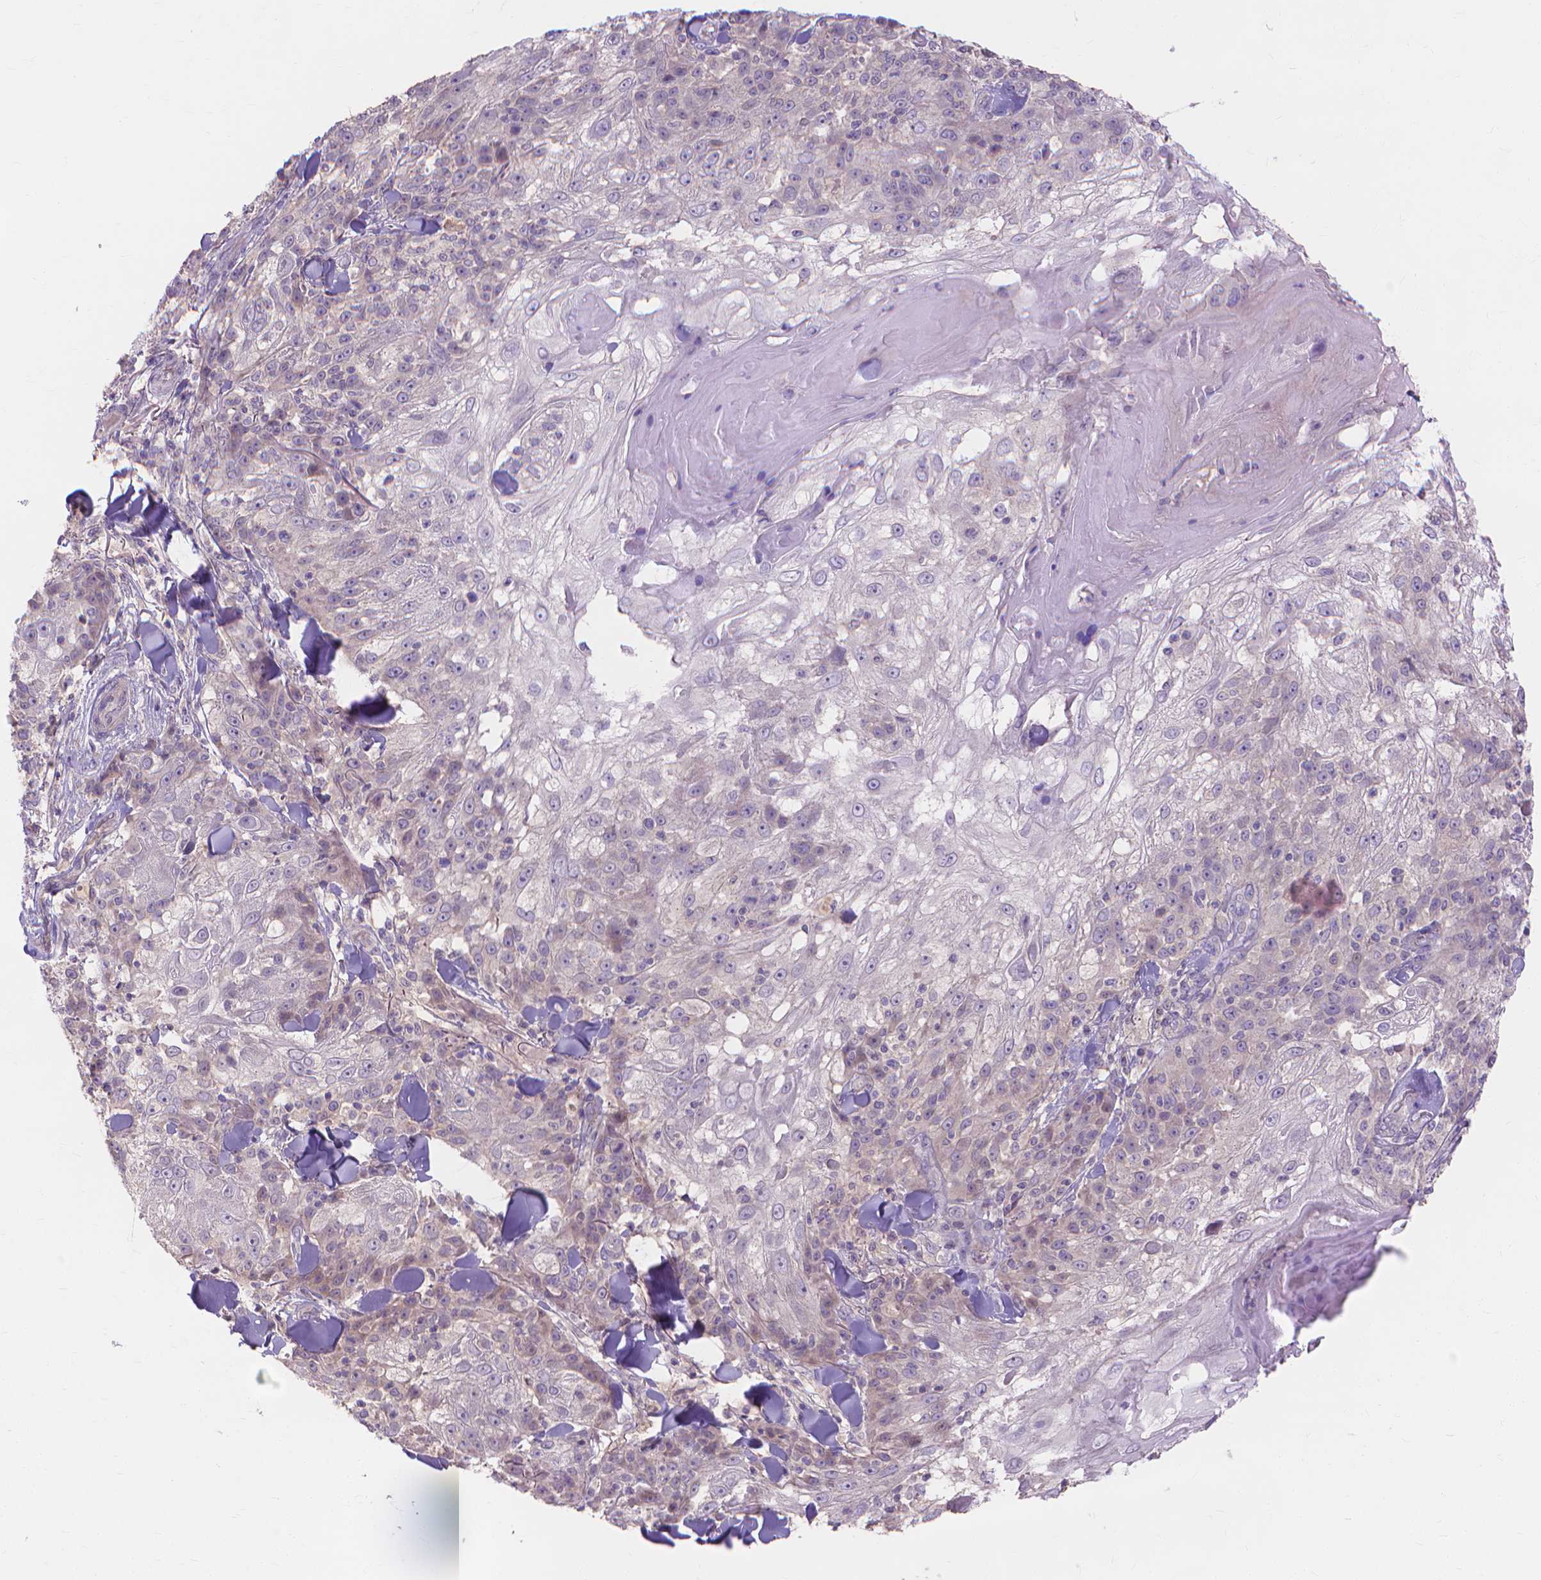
{"staining": {"intensity": "negative", "quantity": "none", "location": "none"}, "tissue": "skin cancer", "cell_type": "Tumor cells", "image_type": "cancer", "snomed": [{"axis": "morphology", "description": "Normal tissue, NOS"}, {"axis": "morphology", "description": "Squamous cell carcinoma, NOS"}, {"axis": "topography", "description": "Skin"}], "caption": "Immunohistochemistry (IHC) photomicrograph of neoplastic tissue: human skin squamous cell carcinoma stained with DAB demonstrates no significant protein positivity in tumor cells.", "gene": "PRDM13", "patient": {"sex": "female", "age": 83}}